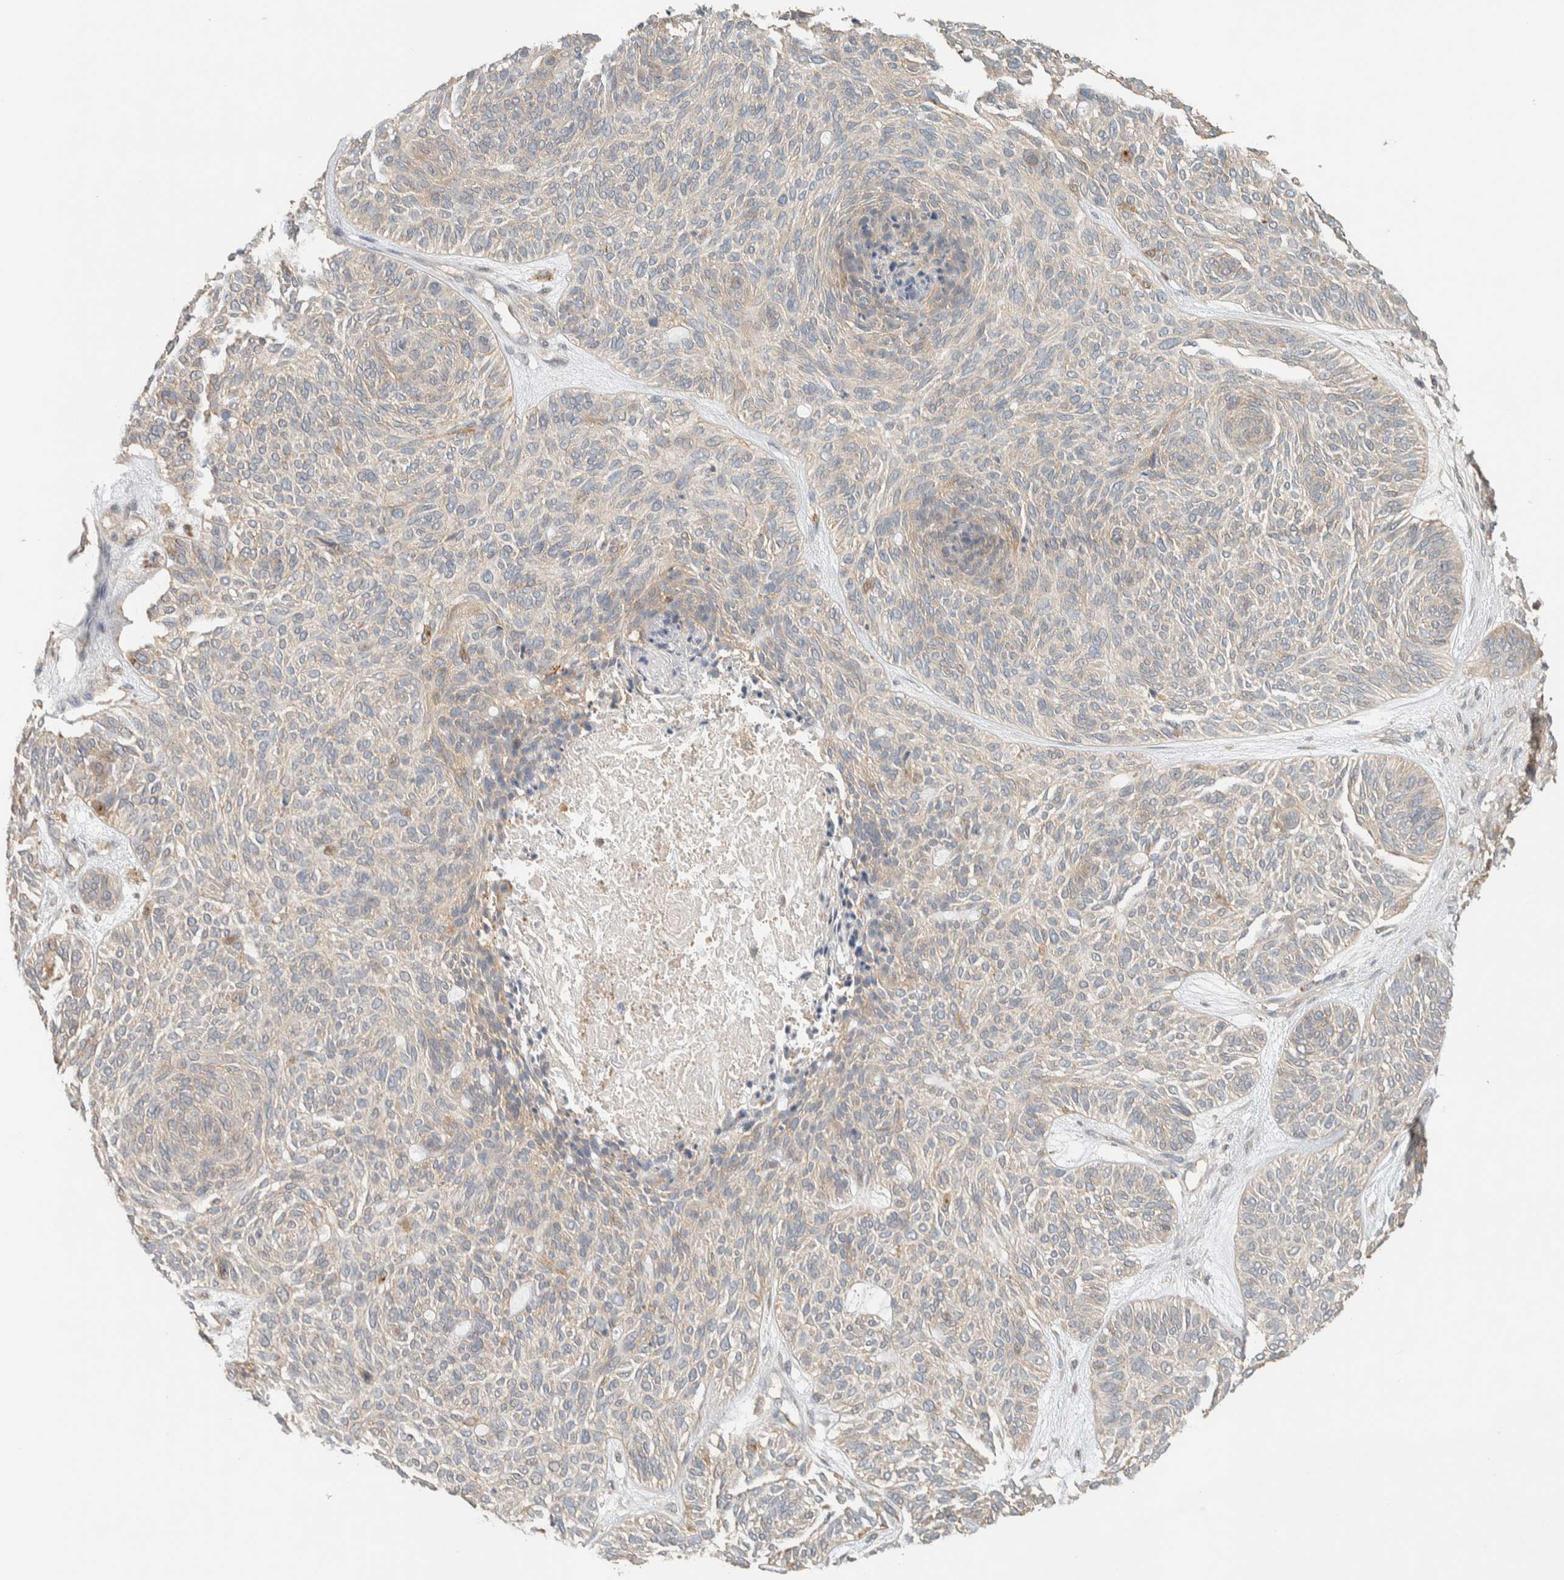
{"staining": {"intensity": "weak", "quantity": "<25%", "location": "cytoplasmic/membranous"}, "tissue": "skin cancer", "cell_type": "Tumor cells", "image_type": "cancer", "snomed": [{"axis": "morphology", "description": "Basal cell carcinoma"}, {"axis": "topography", "description": "Skin"}], "caption": "DAB immunohistochemical staining of human basal cell carcinoma (skin) demonstrates no significant staining in tumor cells.", "gene": "RAB11FIP1", "patient": {"sex": "male", "age": 55}}